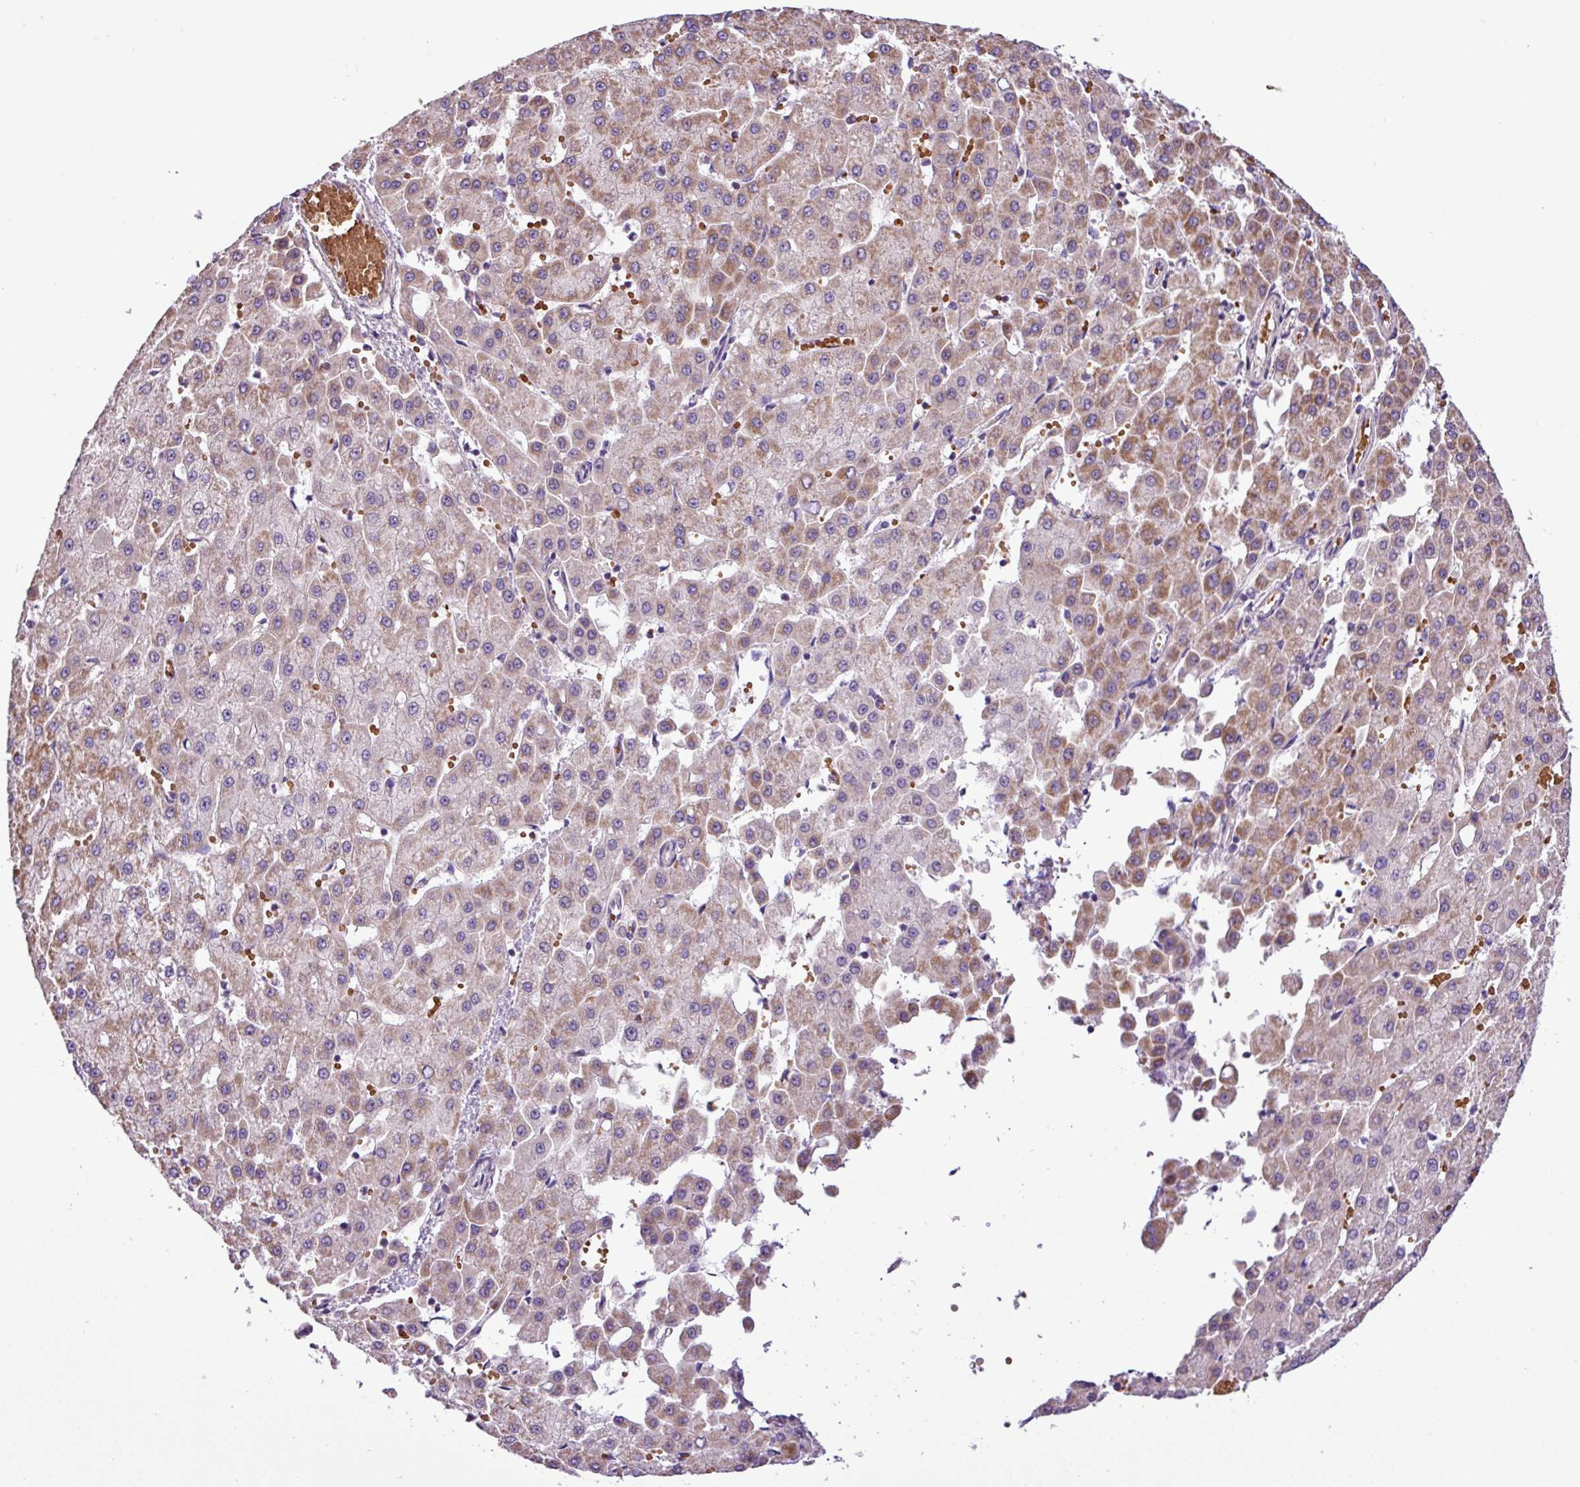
{"staining": {"intensity": "moderate", "quantity": ">75%", "location": "cytoplasmic/membranous"}, "tissue": "liver cancer", "cell_type": "Tumor cells", "image_type": "cancer", "snomed": [{"axis": "morphology", "description": "Carcinoma, Hepatocellular, NOS"}, {"axis": "topography", "description": "Liver"}], "caption": "The image shows staining of hepatocellular carcinoma (liver), revealing moderate cytoplasmic/membranous protein staining (brown color) within tumor cells.", "gene": "FAM183A", "patient": {"sex": "male", "age": 47}}